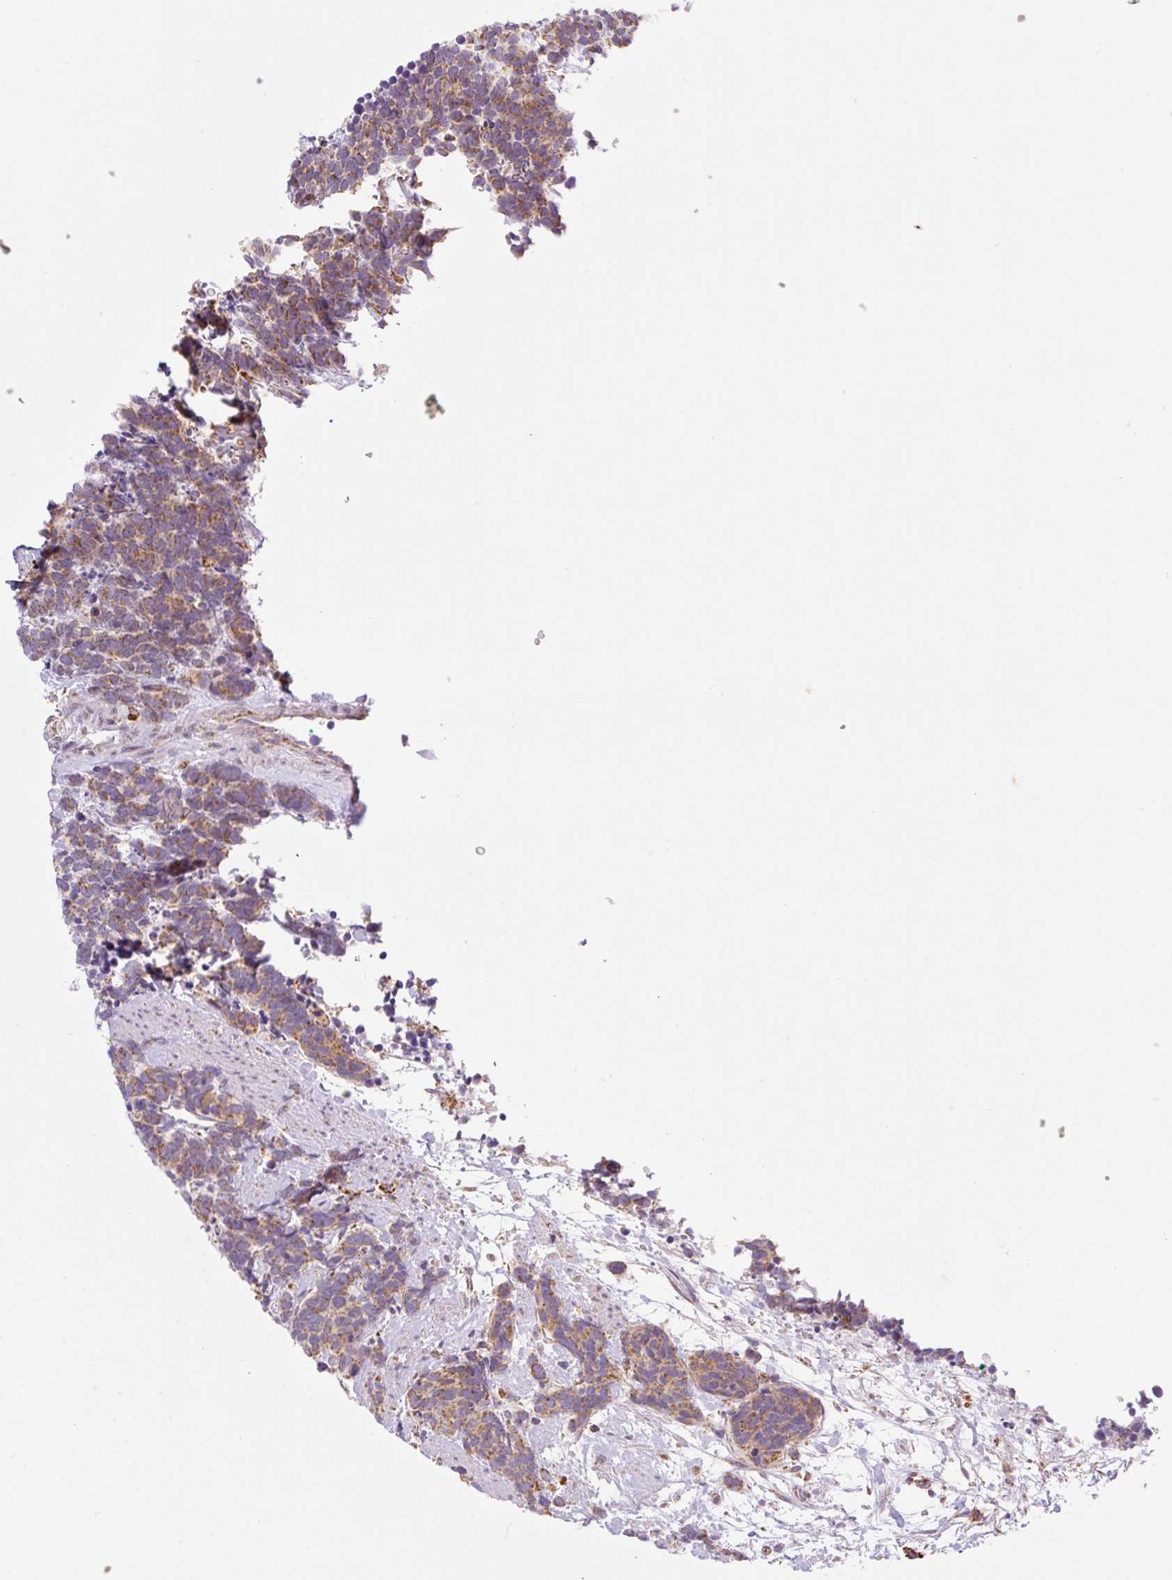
{"staining": {"intensity": "moderate", "quantity": ">75%", "location": "cytoplasmic/membranous"}, "tissue": "carcinoid", "cell_type": "Tumor cells", "image_type": "cancer", "snomed": [{"axis": "morphology", "description": "Carcinoma, NOS"}, {"axis": "morphology", "description": "Carcinoid, malignant, NOS"}, {"axis": "topography", "description": "Prostate"}], "caption": "This micrograph displays immunohistochemistry (IHC) staining of human carcinoid, with medium moderate cytoplasmic/membranous staining in approximately >75% of tumor cells.", "gene": "GOSR2", "patient": {"sex": "male", "age": 57}}